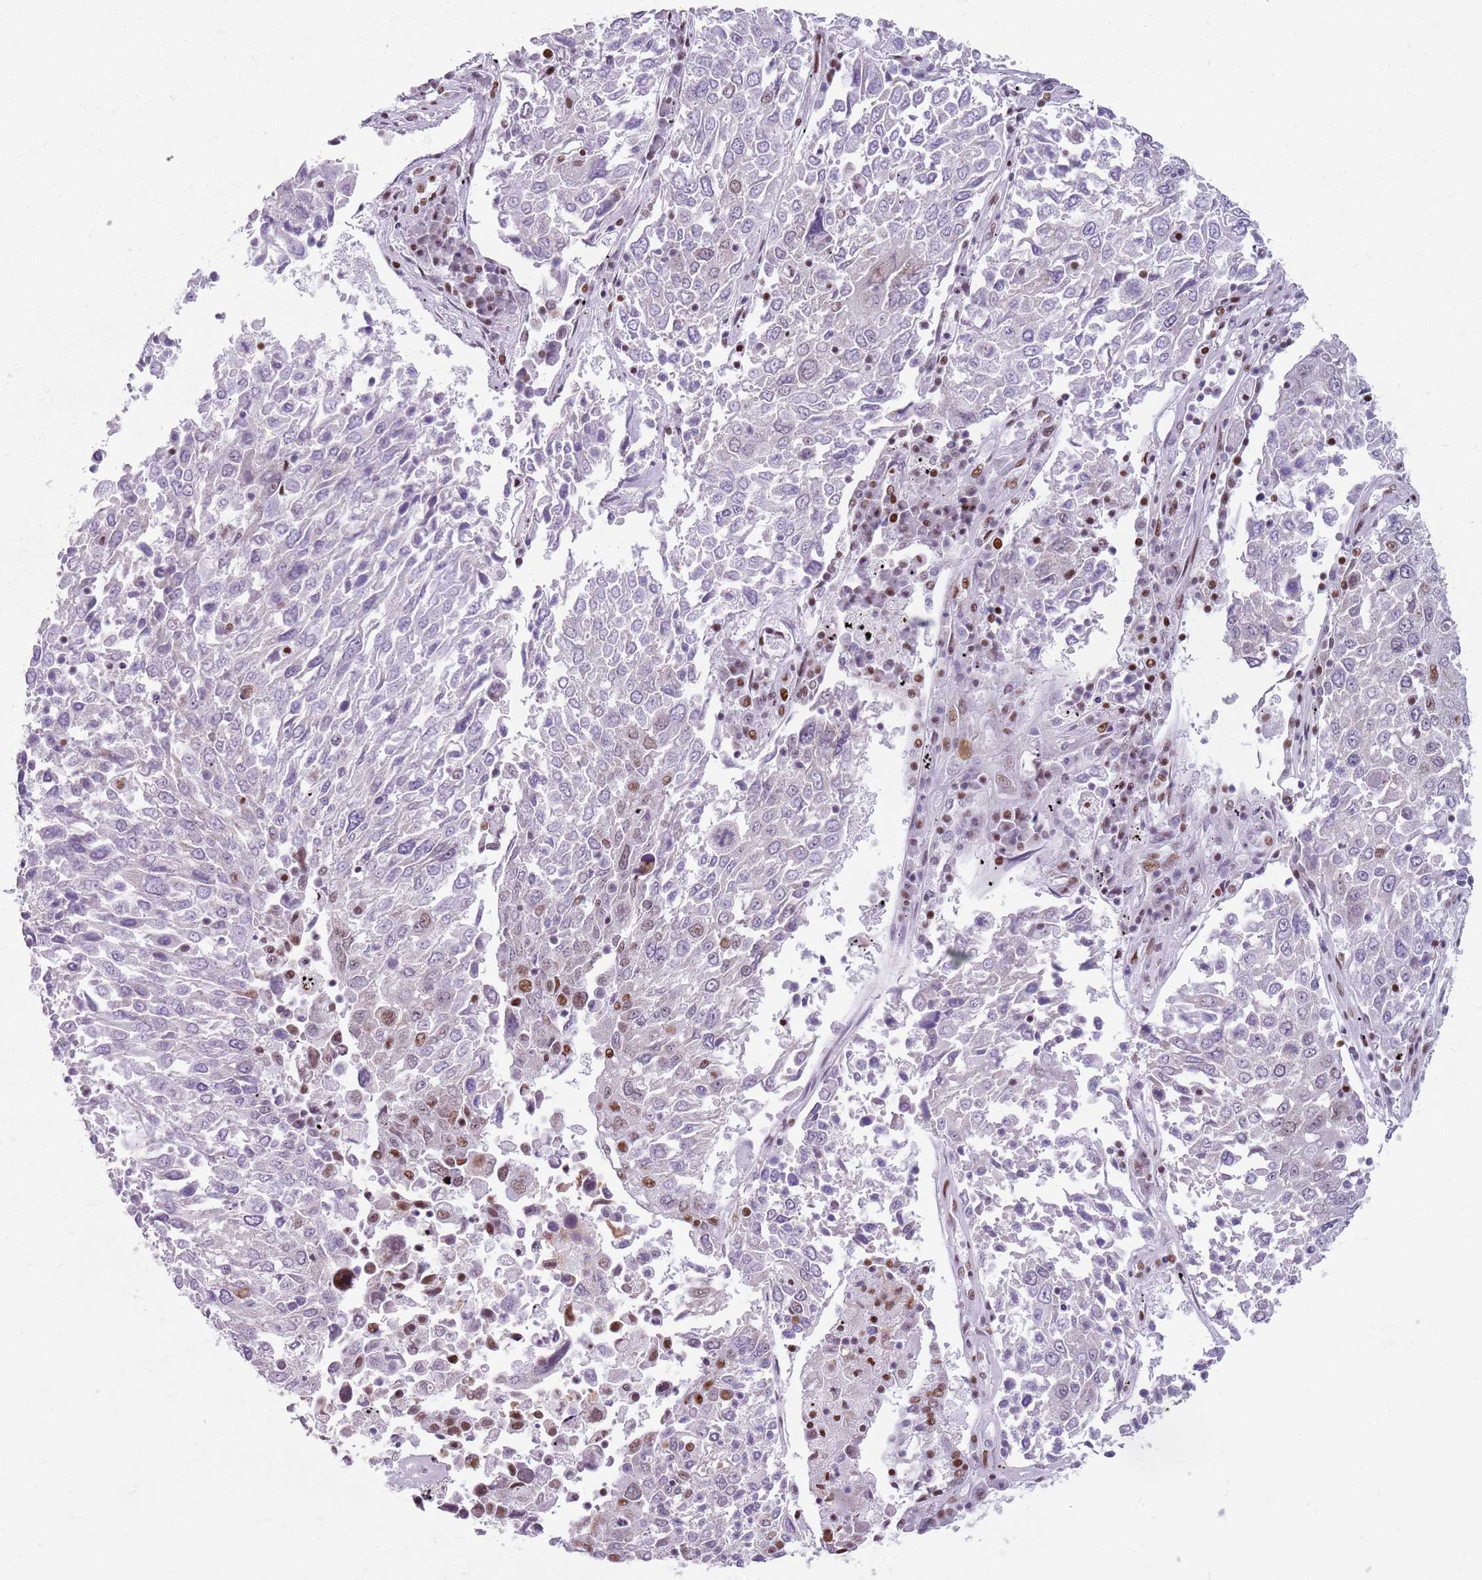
{"staining": {"intensity": "moderate", "quantity": "25%-75%", "location": "nuclear"}, "tissue": "lung cancer", "cell_type": "Tumor cells", "image_type": "cancer", "snomed": [{"axis": "morphology", "description": "Squamous cell carcinoma, NOS"}, {"axis": "topography", "description": "Lung"}], "caption": "Immunohistochemical staining of human lung cancer (squamous cell carcinoma) demonstrates medium levels of moderate nuclear positivity in approximately 25%-75% of tumor cells.", "gene": "FAM104B", "patient": {"sex": "male", "age": 65}}